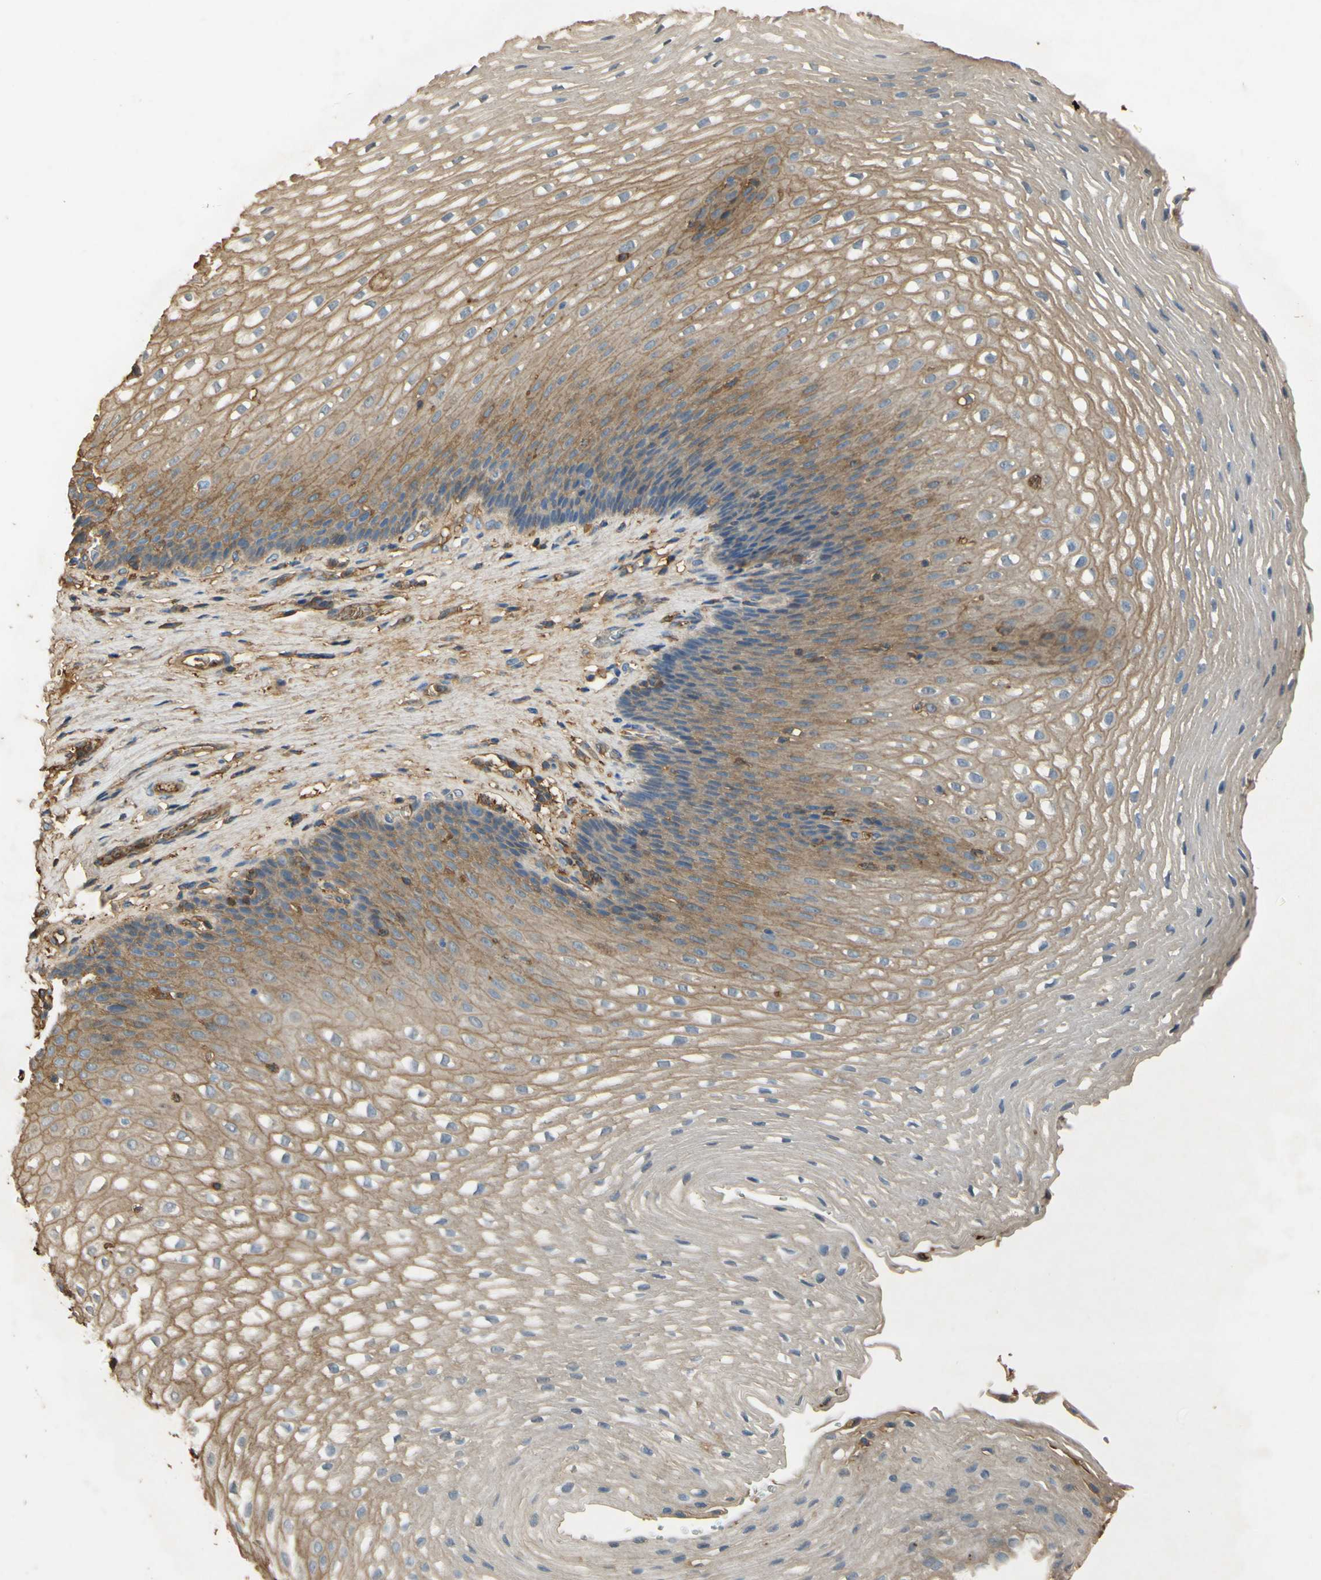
{"staining": {"intensity": "weak", "quantity": ">75%", "location": "cytoplasmic/membranous"}, "tissue": "esophagus", "cell_type": "Squamous epithelial cells", "image_type": "normal", "snomed": [{"axis": "morphology", "description": "Normal tissue, NOS"}, {"axis": "topography", "description": "Esophagus"}], "caption": "About >75% of squamous epithelial cells in benign human esophagus exhibit weak cytoplasmic/membranous protein staining as visualized by brown immunohistochemical staining.", "gene": "TIMP2", "patient": {"sex": "male", "age": 48}}